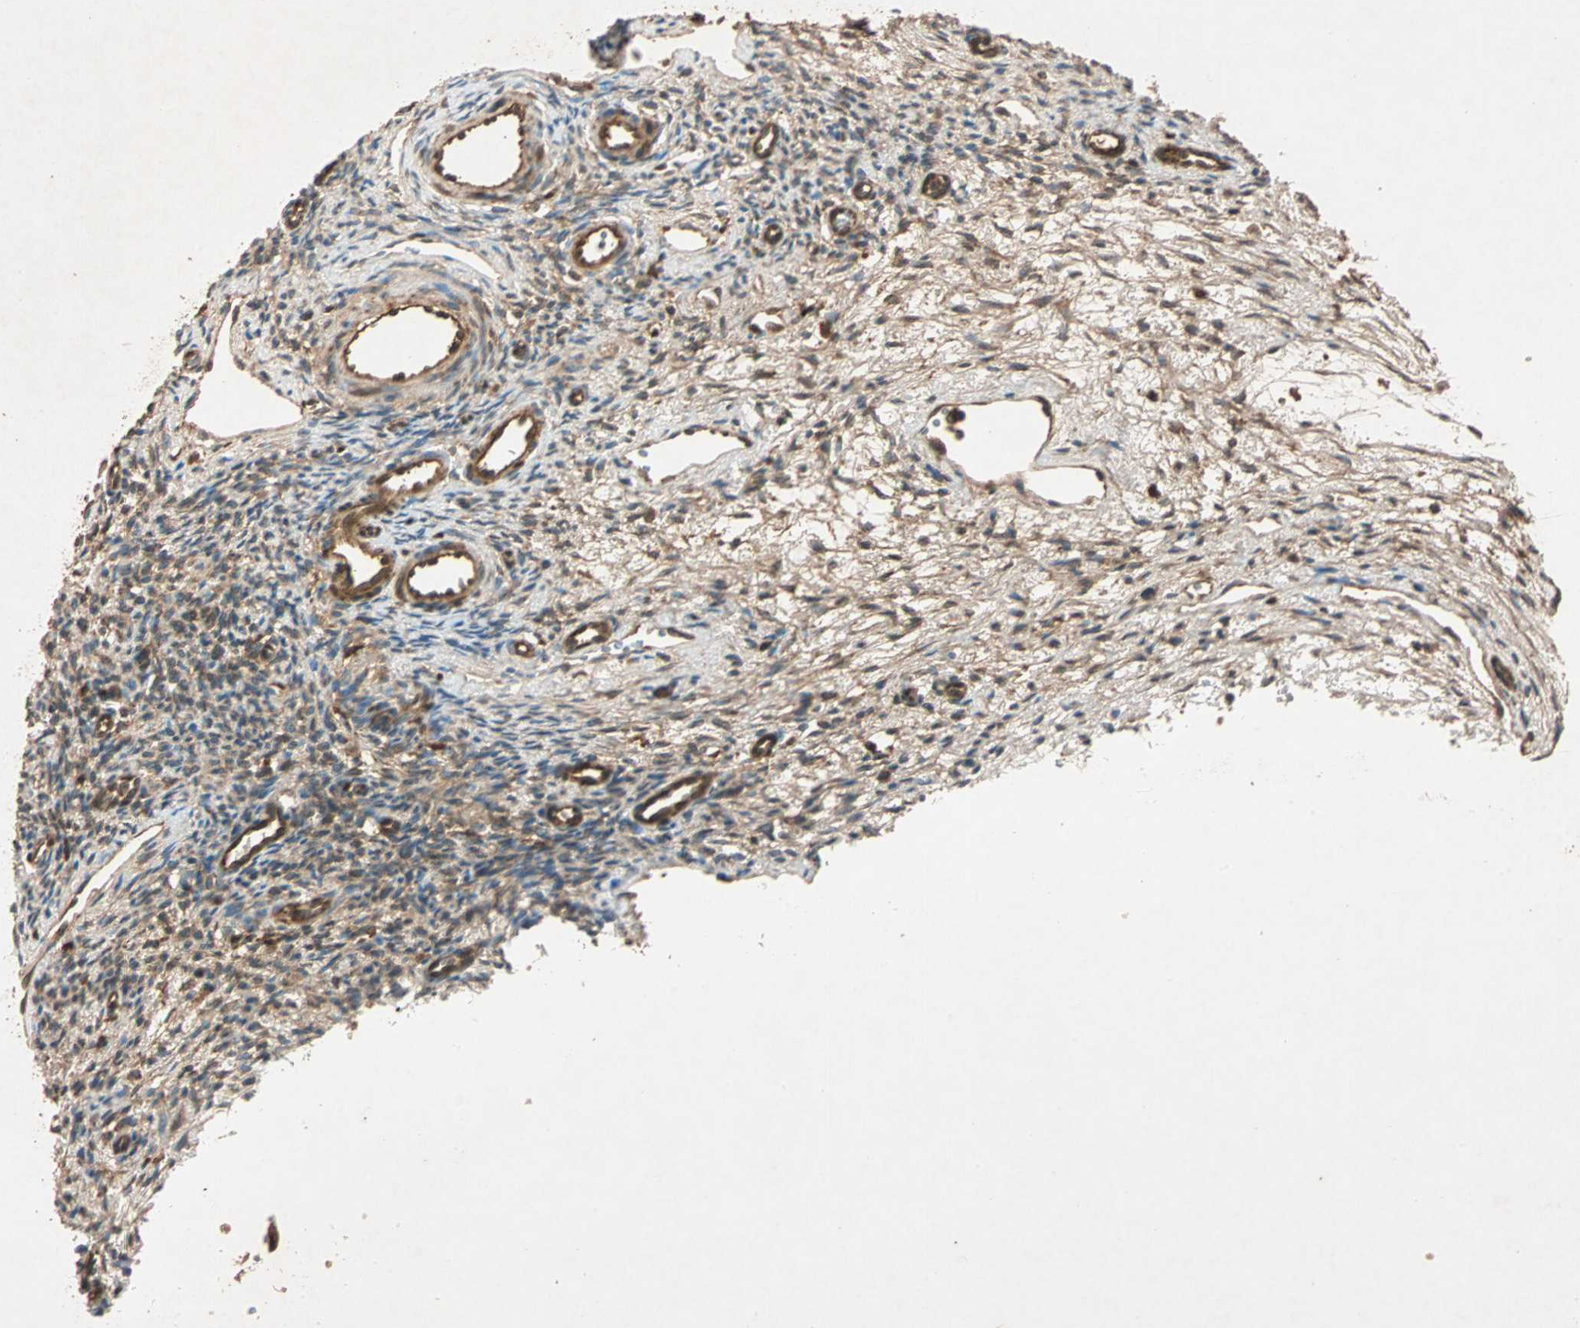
{"staining": {"intensity": "moderate", "quantity": ">75%", "location": "cytoplasmic/membranous"}, "tissue": "ovary", "cell_type": "Ovarian stroma cells", "image_type": "normal", "snomed": [{"axis": "morphology", "description": "Normal tissue, NOS"}, {"axis": "topography", "description": "Ovary"}], "caption": "Human ovary stained for a protein (brown) demonstrates moderate cytoplasmic/membranous positive staining in approximately >75% of ovarian stroma cells.", "gene": "MAPK1", "patient": {"sex": "female", "age": 33}}